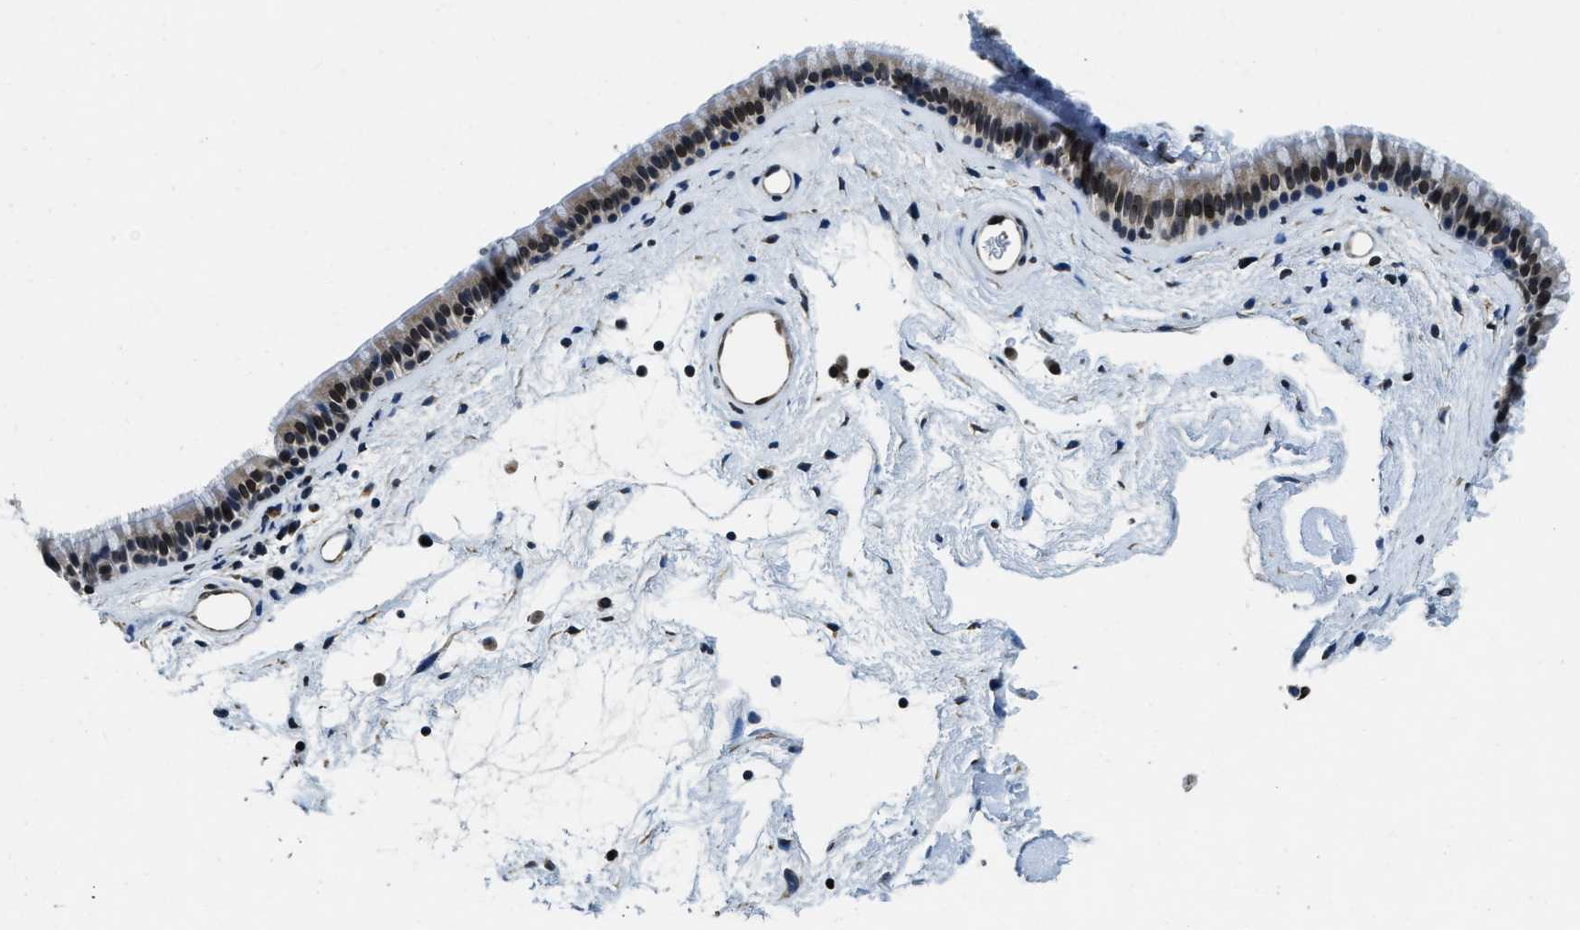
{"staining": {"intensity": "strong", "quantity": ">75%", "location": "nuclear"}, "tissue": "nasopharynx", "cell_type": "Respiratory epithelial cells", "image_type": "normal", "snomed": [{"axis": "morphology", "description": "Normal tissue, NOS"}, {"axis": "morphology", "description": "Inflammation, NOS"}, {"axis": "topography", "description": "Nasopharynx"}], "caption": "Approximately >75% of respiratory epithelial cells in unremarkable human nasopharynx demonstrate strong nuclear protein staining as visualized by brown immunohistochemical staining.", "gene": "ZC3HC1", "patient": {"sex": "male", "age": 48}}